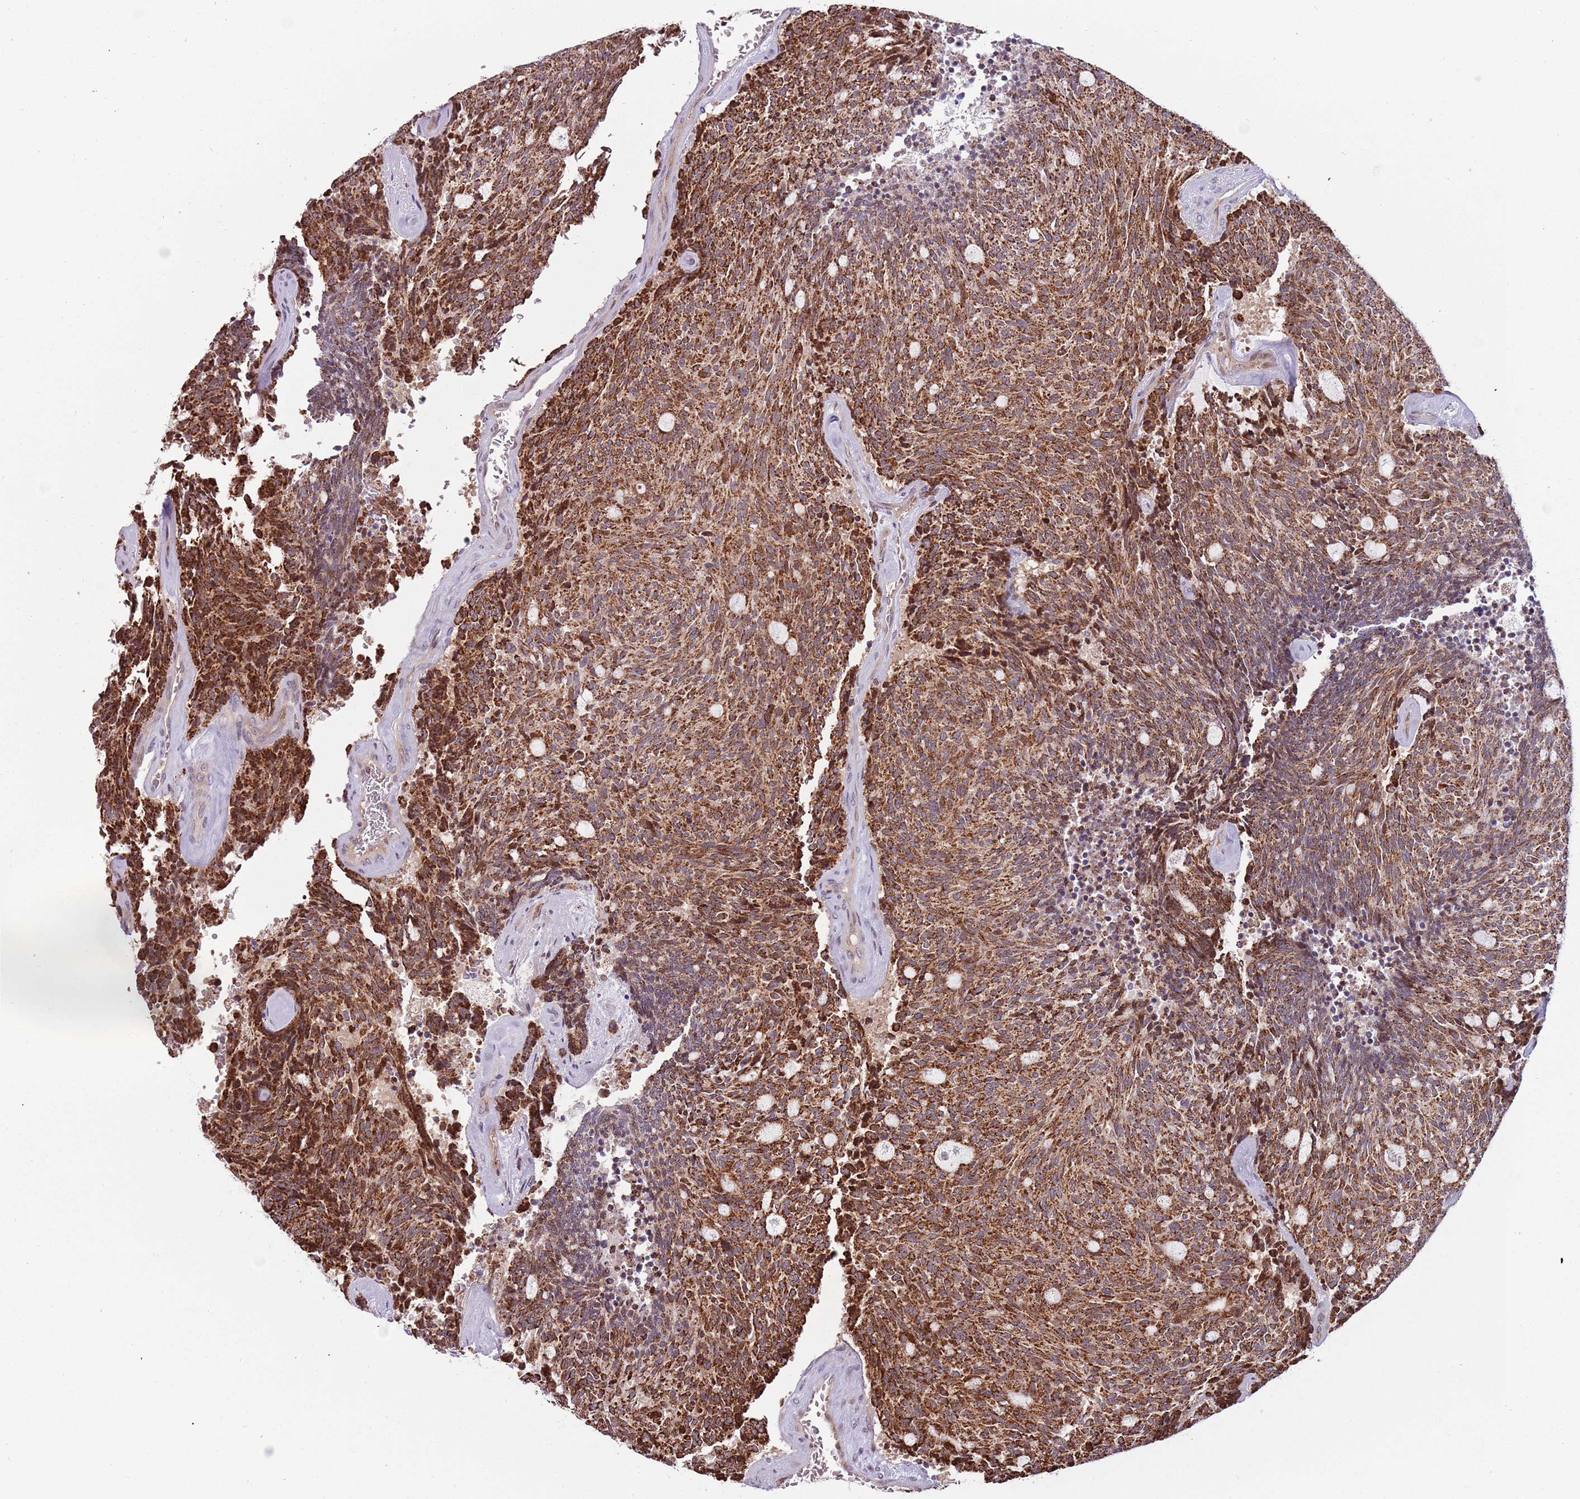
{"staining": {"intensity": "strong", "quantity": ">75%", "location": "cytoplasmic/membranous"}, "tissue": "carcinoid", "cell_type": "Tumor cells", "image_type": "cancer", "snomed": [{"axis": "morphology", "description": "Carcinoid, malignant, NOS"}, {"axis": "topography", "description": "Pancreas"}], "caption": "This image demonstrates immunohistochemistry (IHC) staining of human carcinoid, with high strong cytoplasmic/membranous positivity in about >75% of tumor cells.", "gene": "ULK3", "patient": {"sex": "female", "age": 54}}